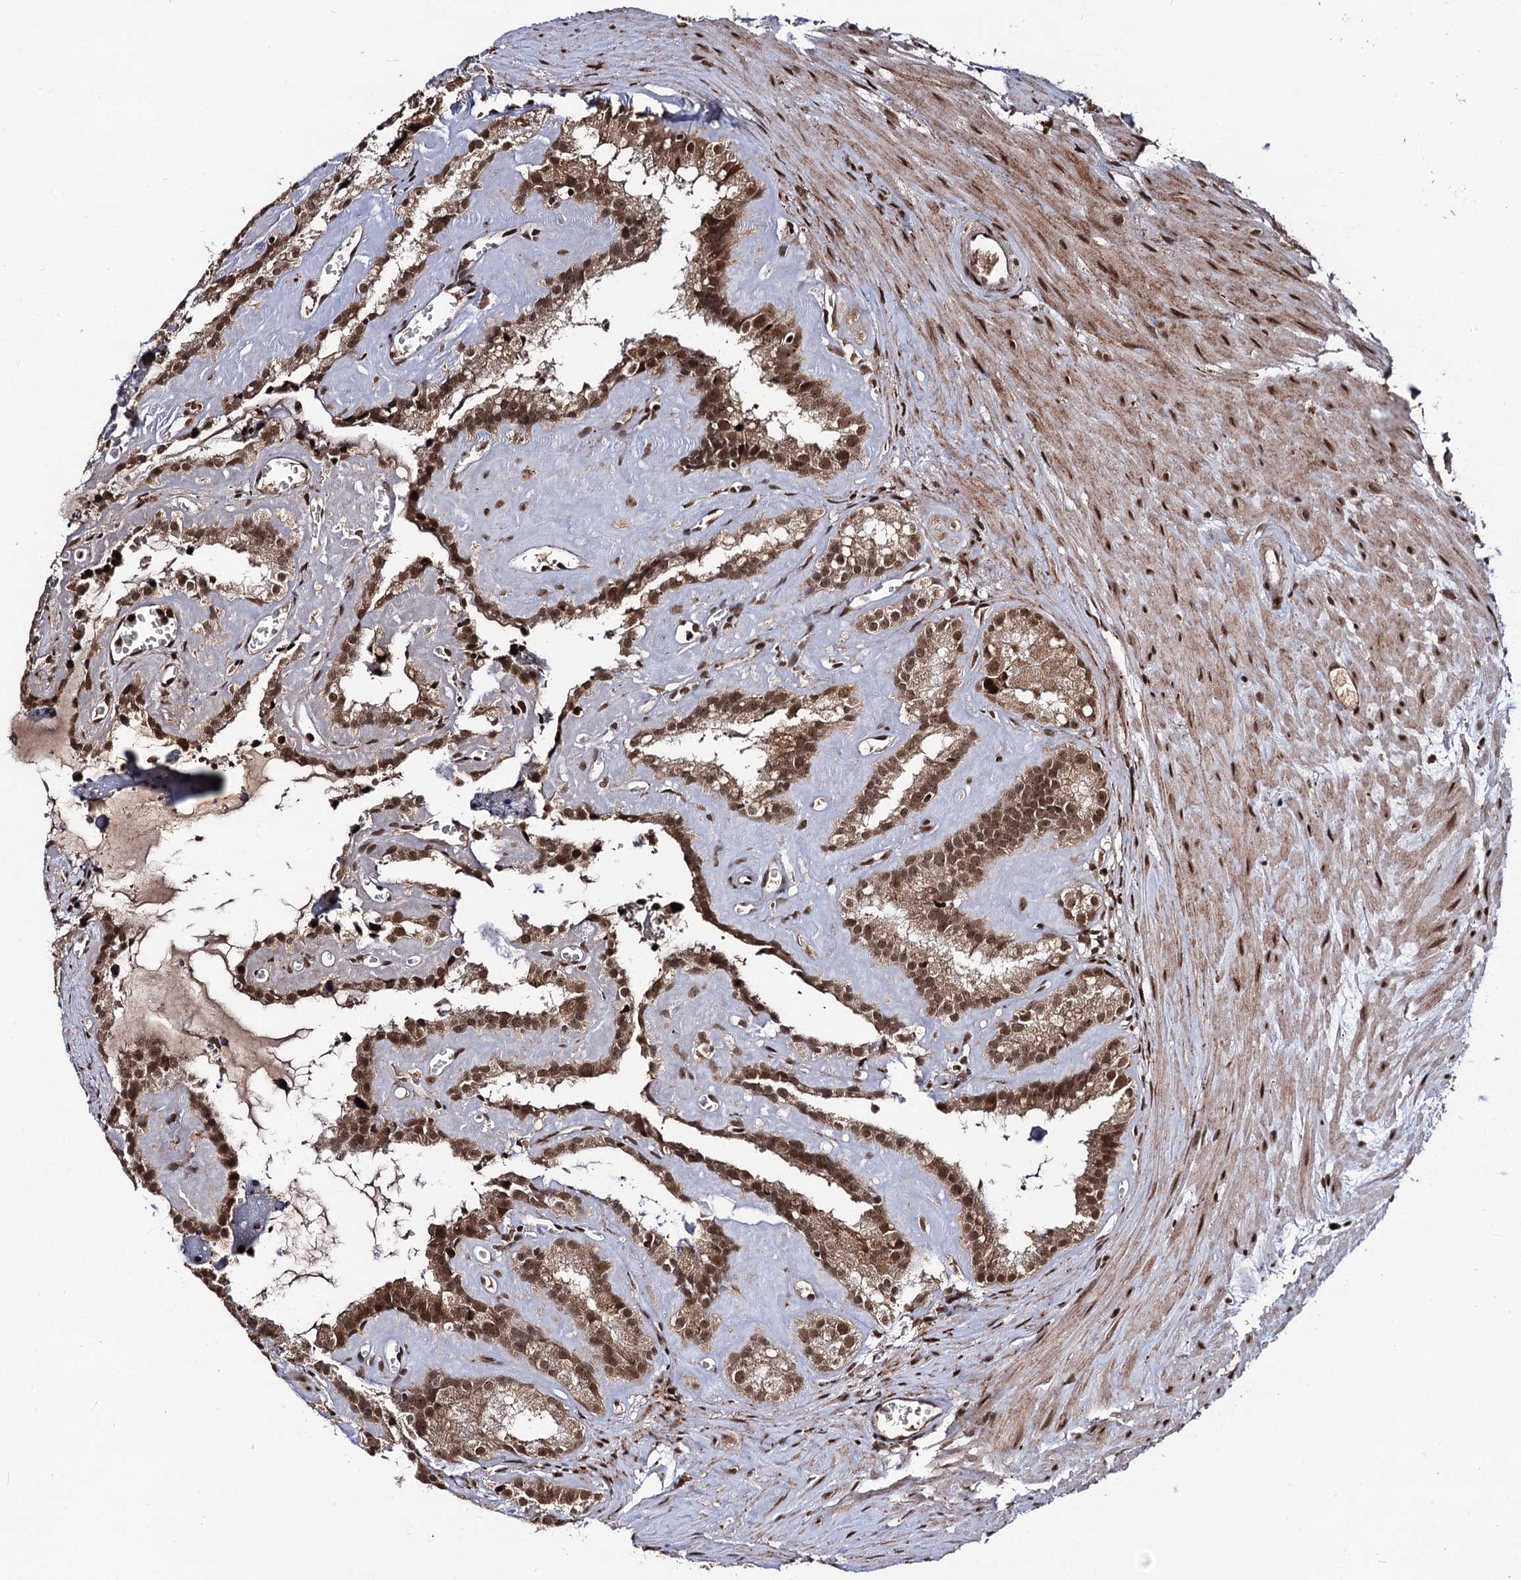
{"staining": {"intensity": "moderate", "quantity": ">75%", "location": "cytoplasmic/membranous,nuclear"}, "tissue": "seminal vesicle", "cell_type": "Glandular cells", "image_type": "normal", "snomed": [{"axis": "morphology", "description": "Normal tissue, NOS"}, {"axis": "topography", "description": "Prostate"}, {"axis": "topography", "description": "Seminal veicle"}], "caption": "Approximately >75% of glandular cells in unremarkable seminal vesicle exhibit moderate cytoplasmic/membranous,nuclear protein expression as visualized by brown immunohistochemical staining.", "gene": "SFSWAP", "patient": {"sex": "male", "age": 59}}